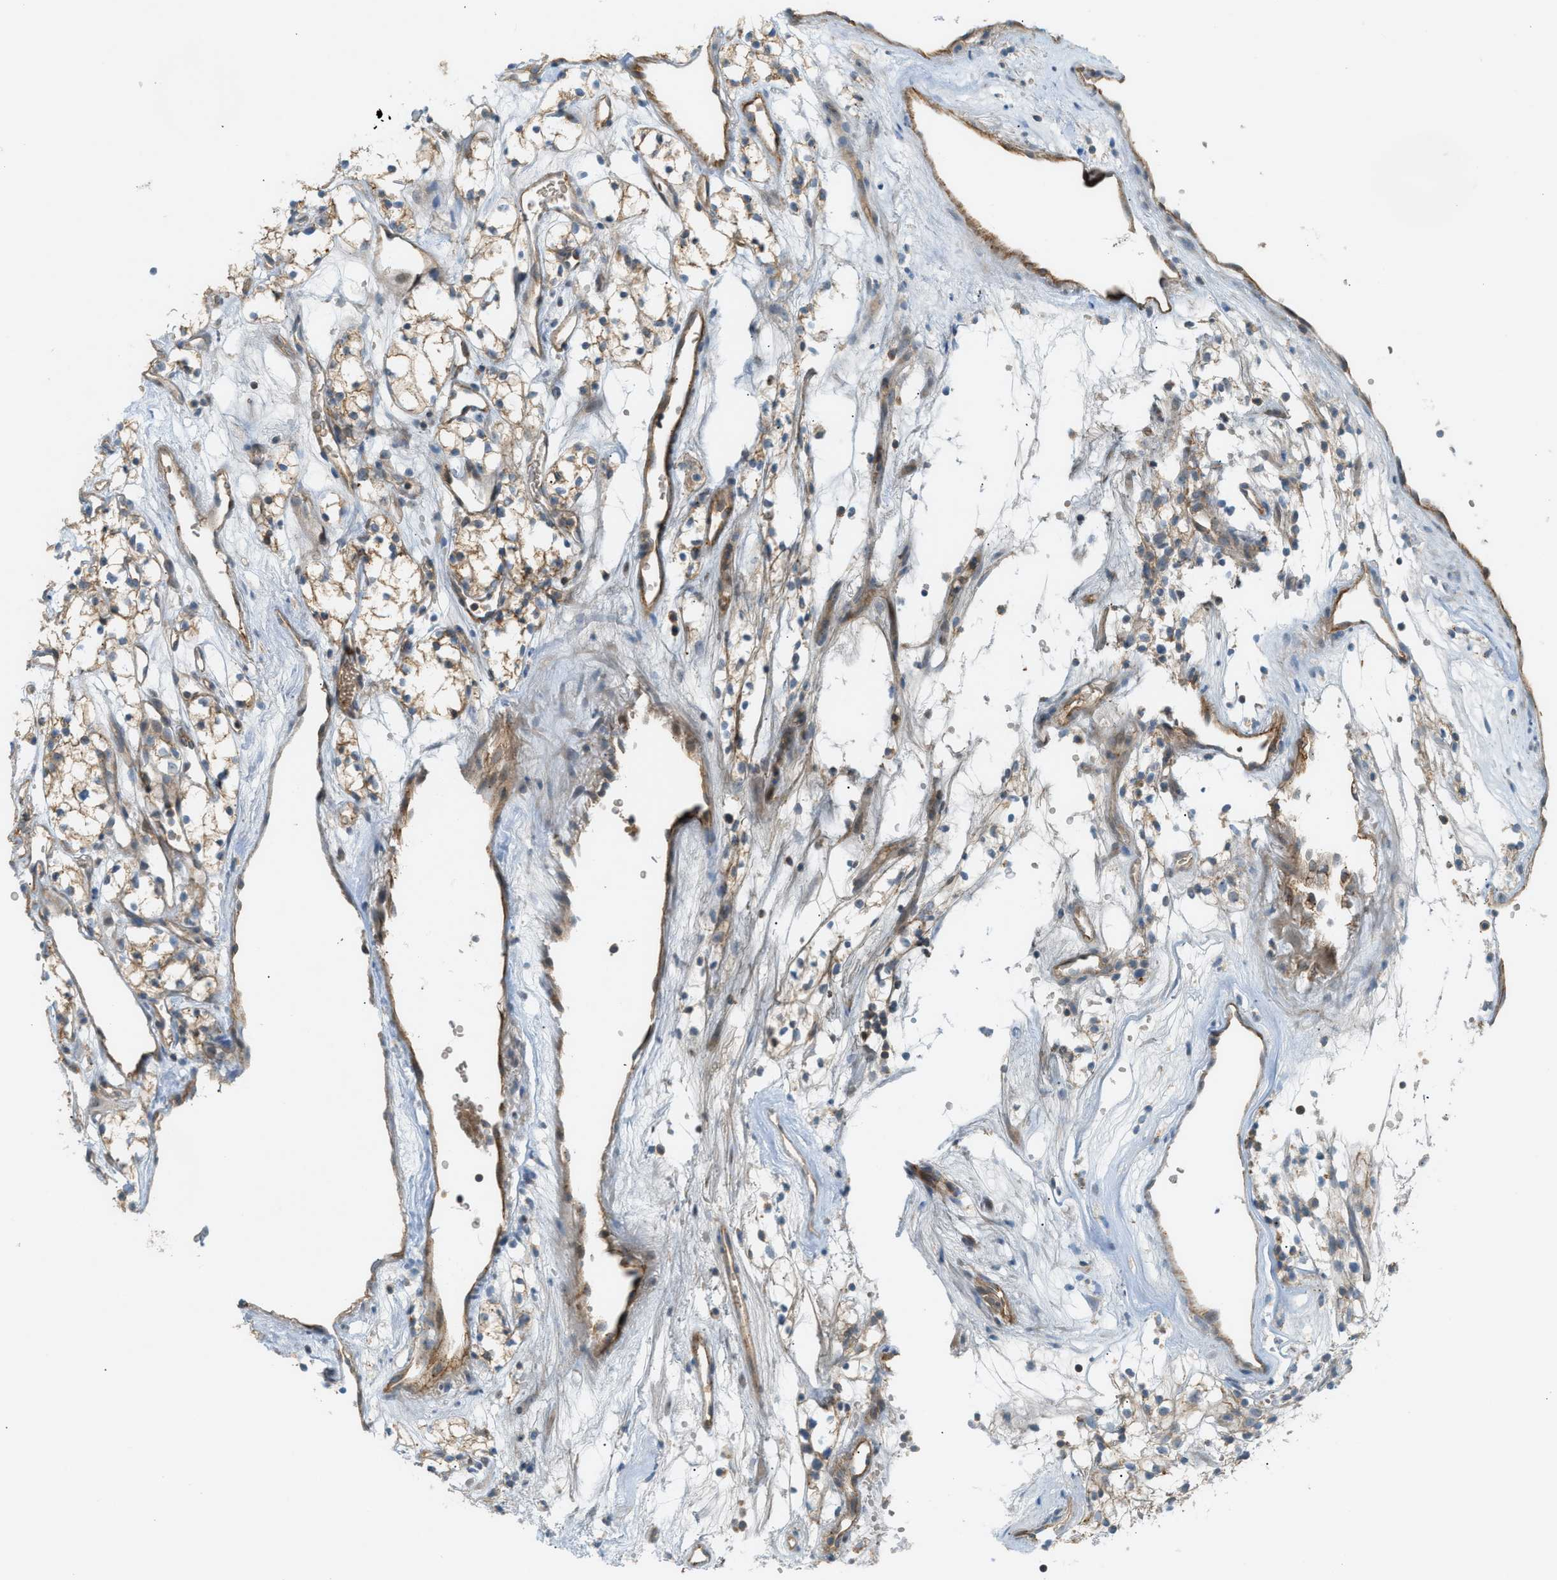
{"staining": {"intensity": "moderate", "quantity": ">75%", "location": "cytoplasmic/membranous"}, "tissue": "renal cancer", "cell_type": "Tumor cells", "image_type": "cancer", "snomed": [{"axis": "morphology", "description": "Adenocarcinoma, NOS"}, {"axis": "topography", "description": "Kidney"}], "caption": "This is an image of immunohistochemistry (IHC) staining of renal cancer, which shows moderate positivity in the cytoplasmic/membranous of tumor cells.", "gene": "GRK6", "patient": {"sex": "male", "age": 59}}